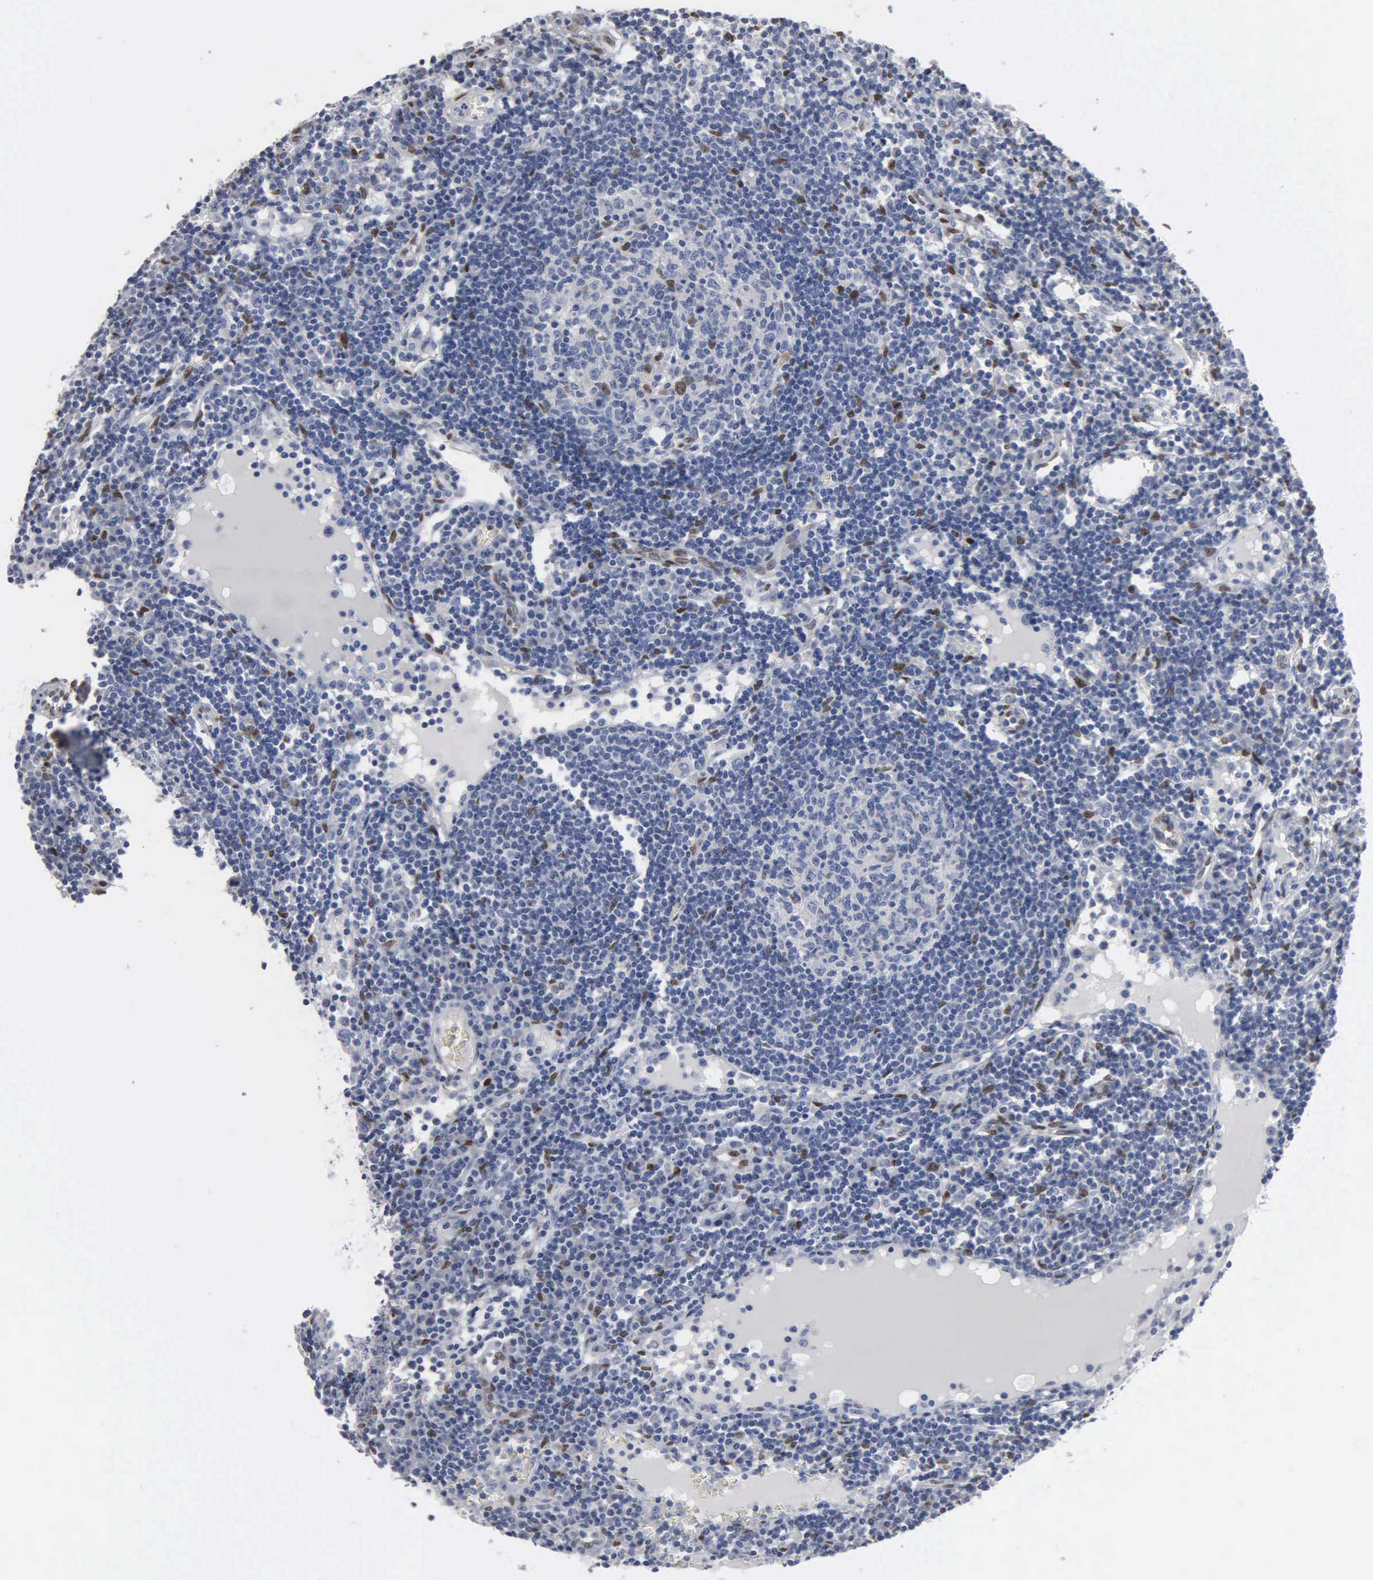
{"staining": {"intensity": "negative", "quantity": "none", "location": "none"}, "tissue": "lymph node", "cell_type": "Germinal center cells", "image_type": "normal", "snomed": [{"axis": "morphology", "description": "Normal tissue, NOS"}, {"axis": "topography", "description": "Lymph node"}], "caption": "The micrograph displays no staining of germinal center cells in benign lymph node.", "gene": "FGF2", "patient": {"sex": "female", "age": 55}}